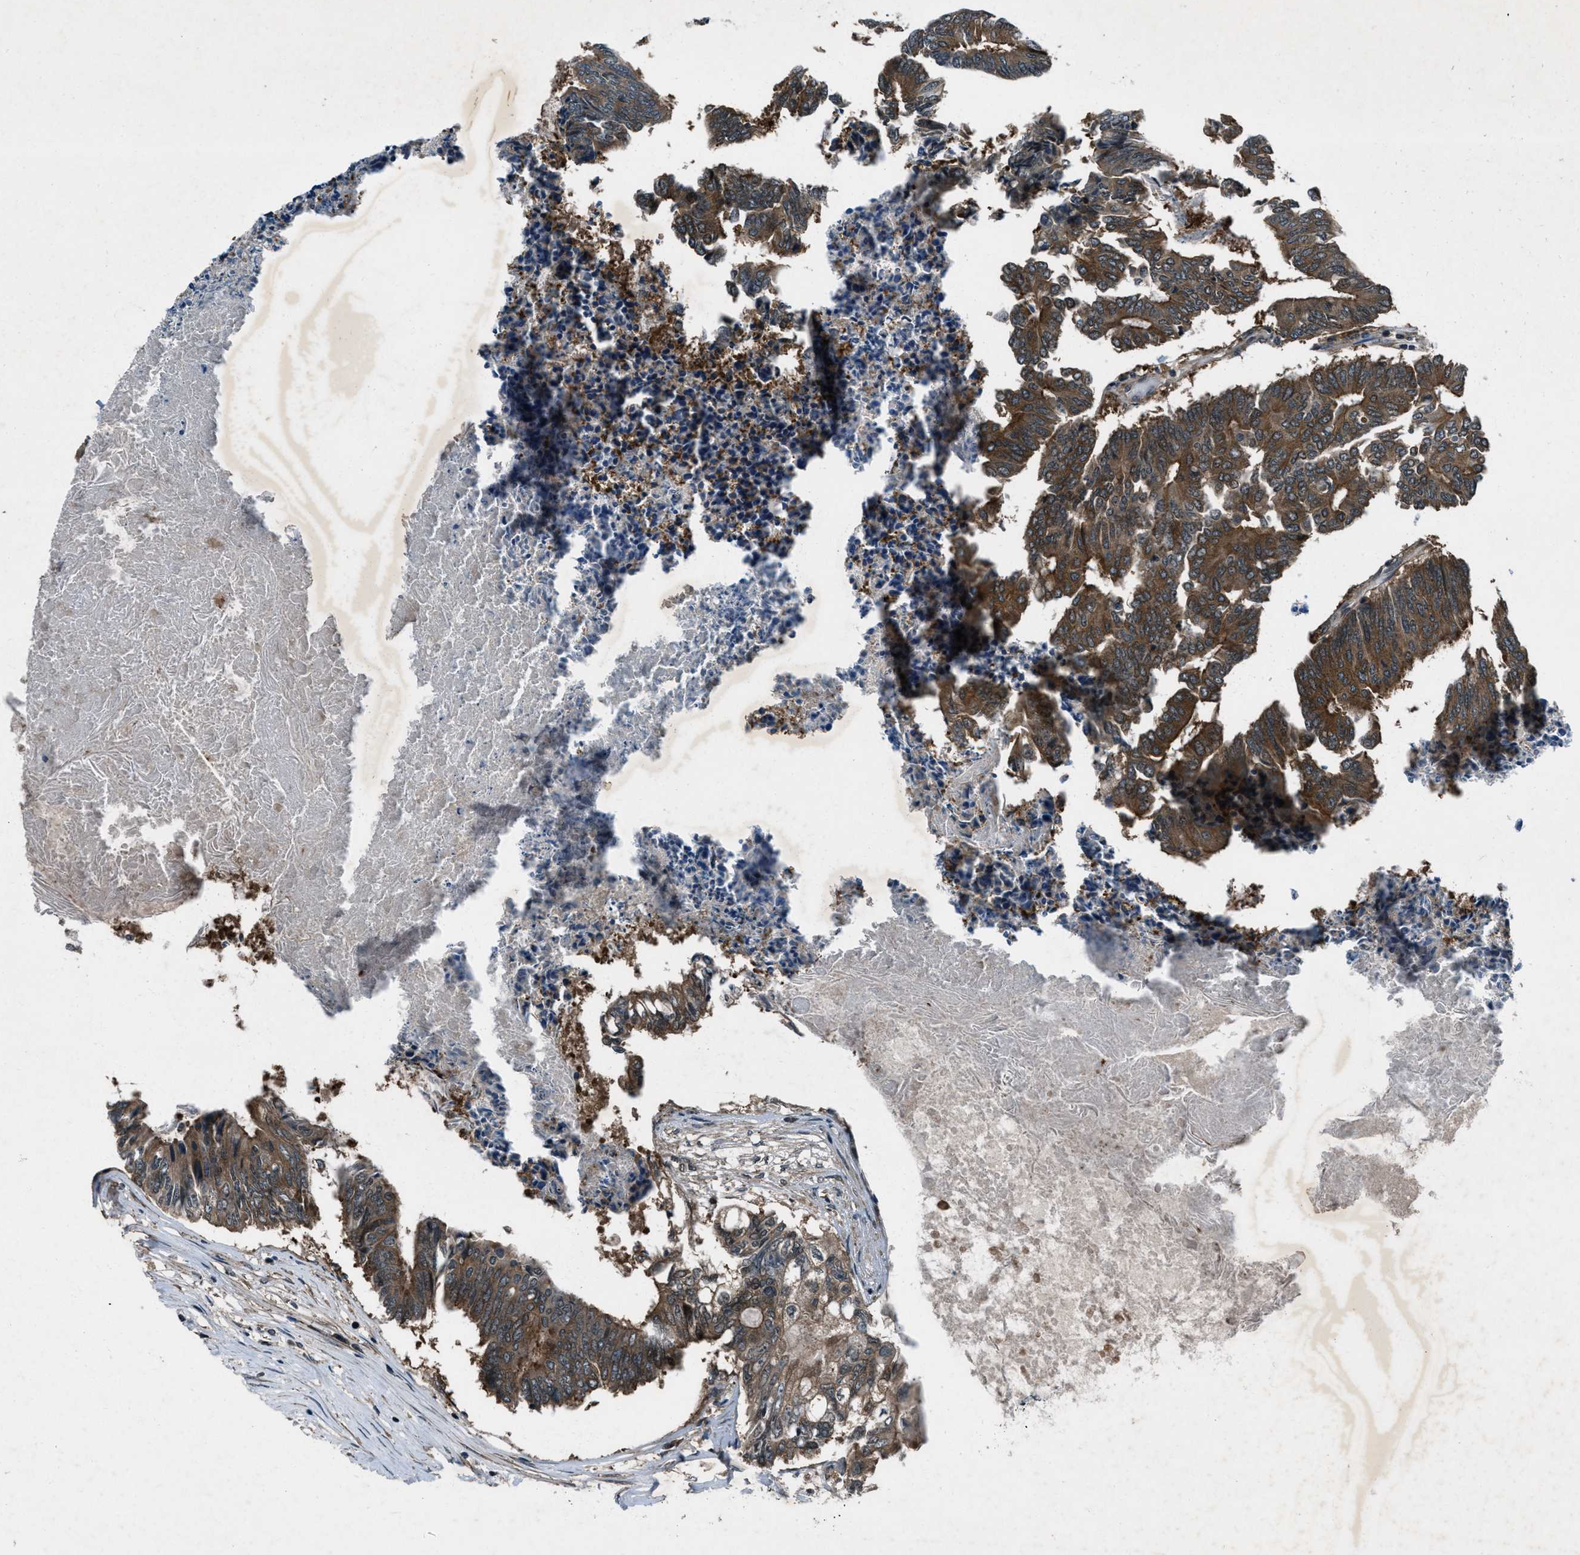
{"staining": {"intensity": "strong", "quantity": ">75%", "location": "cytoplasmic/membranous"}, "tissue": "colorectal cancer", "cell_type": "Tumor cells", "image_type": "cancer", "snomed": [{"axis": "morphology", "description": "Adenocarcinoma, NOS"}, {"axis": "topography", "description": "Rectum"}], "caption": "The micrograph reveals staining of colorectal cancer (adenocarcinoma), revealing strong cytoplasmic/membranous protein staining (brown color) within tumor cells.", "gene": "EPSTI1", "patient": {"sex": "male", "age": 63}}